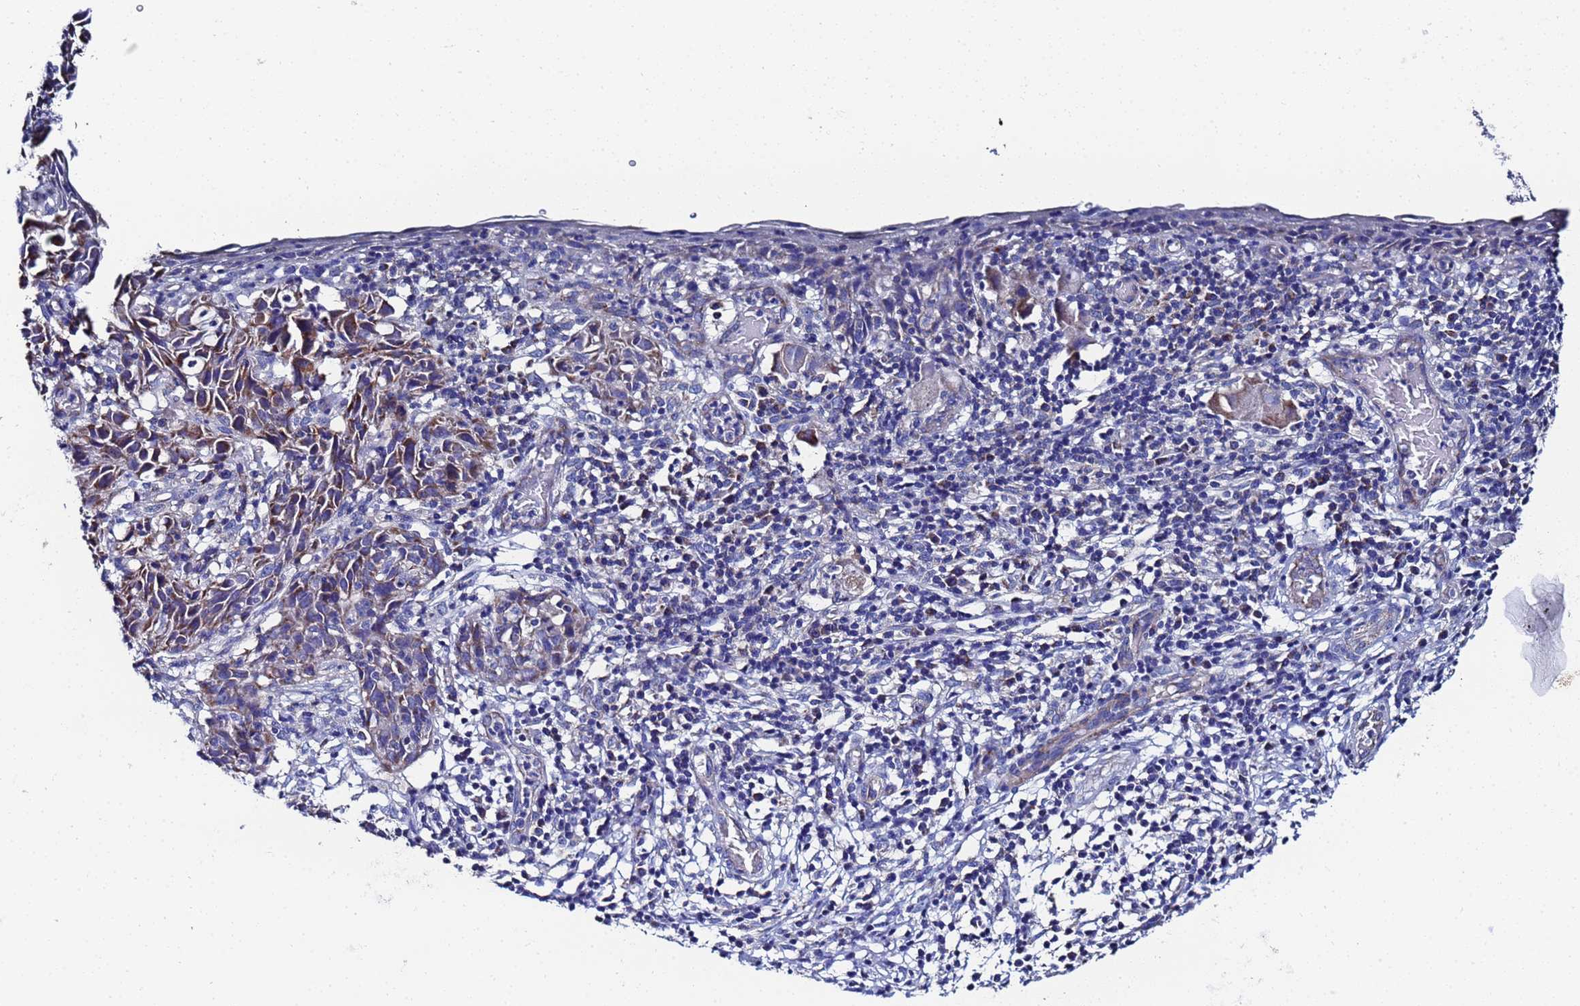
{"staining": {"intensity": "moderate", "quantity": "<25%", "location": "cytoplasmic/membranous"}, "tissue": "cervical cancer", "cell_type": "Tumor cells", "image_type": "cancer", "snomed": [{"axis": "morphology", "description": "Squamous cell carcinoma, NOS"}, {"axis": "topography", "description": "Cervix"}], "caption": "An immunohistochemistry (IHC) histopathology image of tumor tissue is shown. Protein staining in brown shows moderate cytoplasmic/membranous positivity in cervical cancer within tumor cells.", "gene": "FAHD2A", "patient": {"sex": "female", "age": 50}}